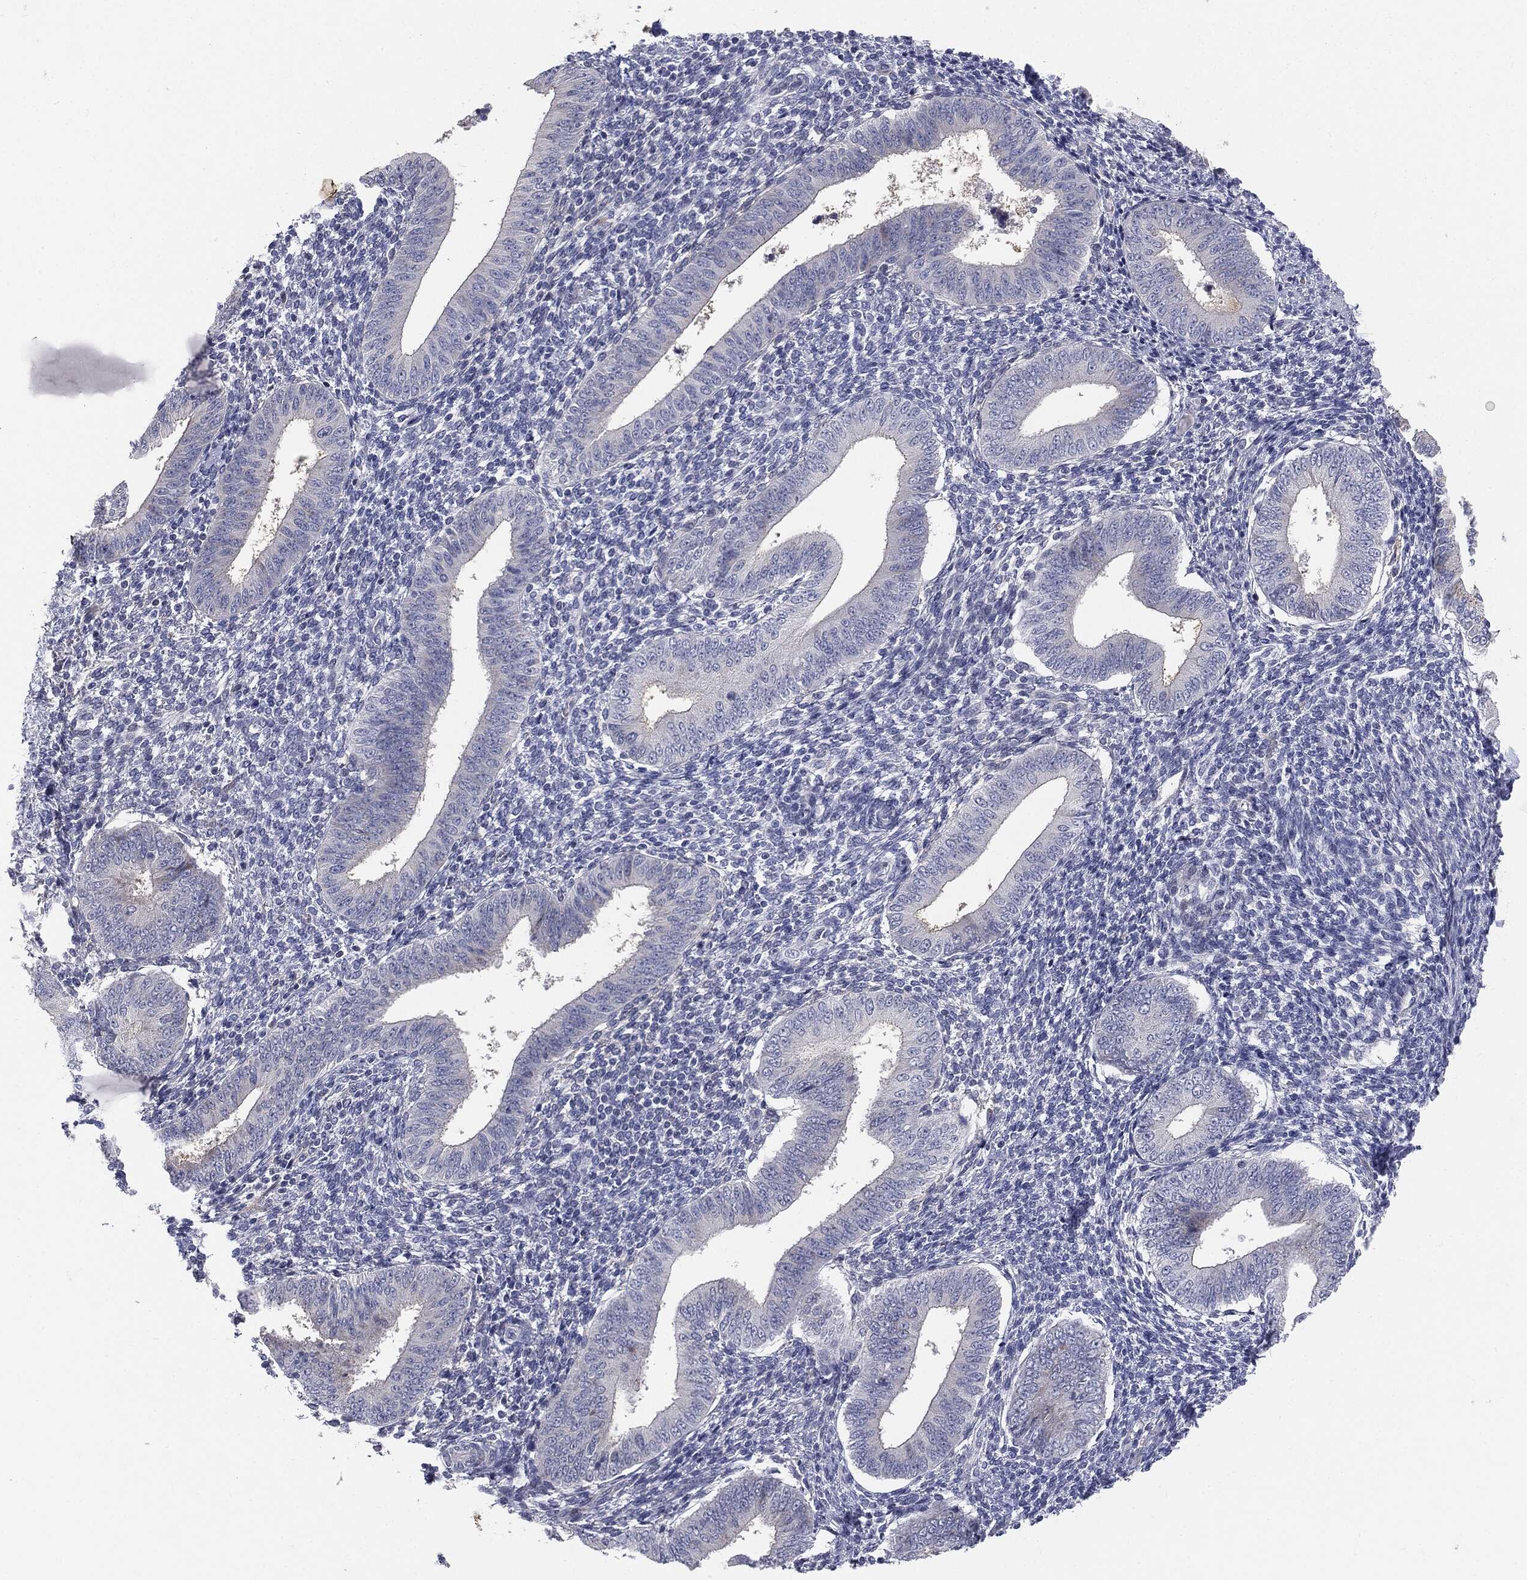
{"staining": {"intensity": "negative", "quantity": "none", "location": "none"}, "tissue": "endometrium", "cell_type": "Cells in endometrial stroma", "image_type": "normal", "snomed": [{"axis": "morphology", "description": "Normal tissue, NOS"}, {"axis": "topography", "description": "Endometrium"}], "caption": "The immunohistochemistry (IHC) image has no significant expression in cells in endometrial stroma of endometrium. (Stains: DAB (3,3'-diaminobenzidine) IHC with hematoxylin counter stain, Microscopy: brightfield microscopy at high magnification).", "gene": "KRT5", "patient": {"sex": "female", "age": 39}}